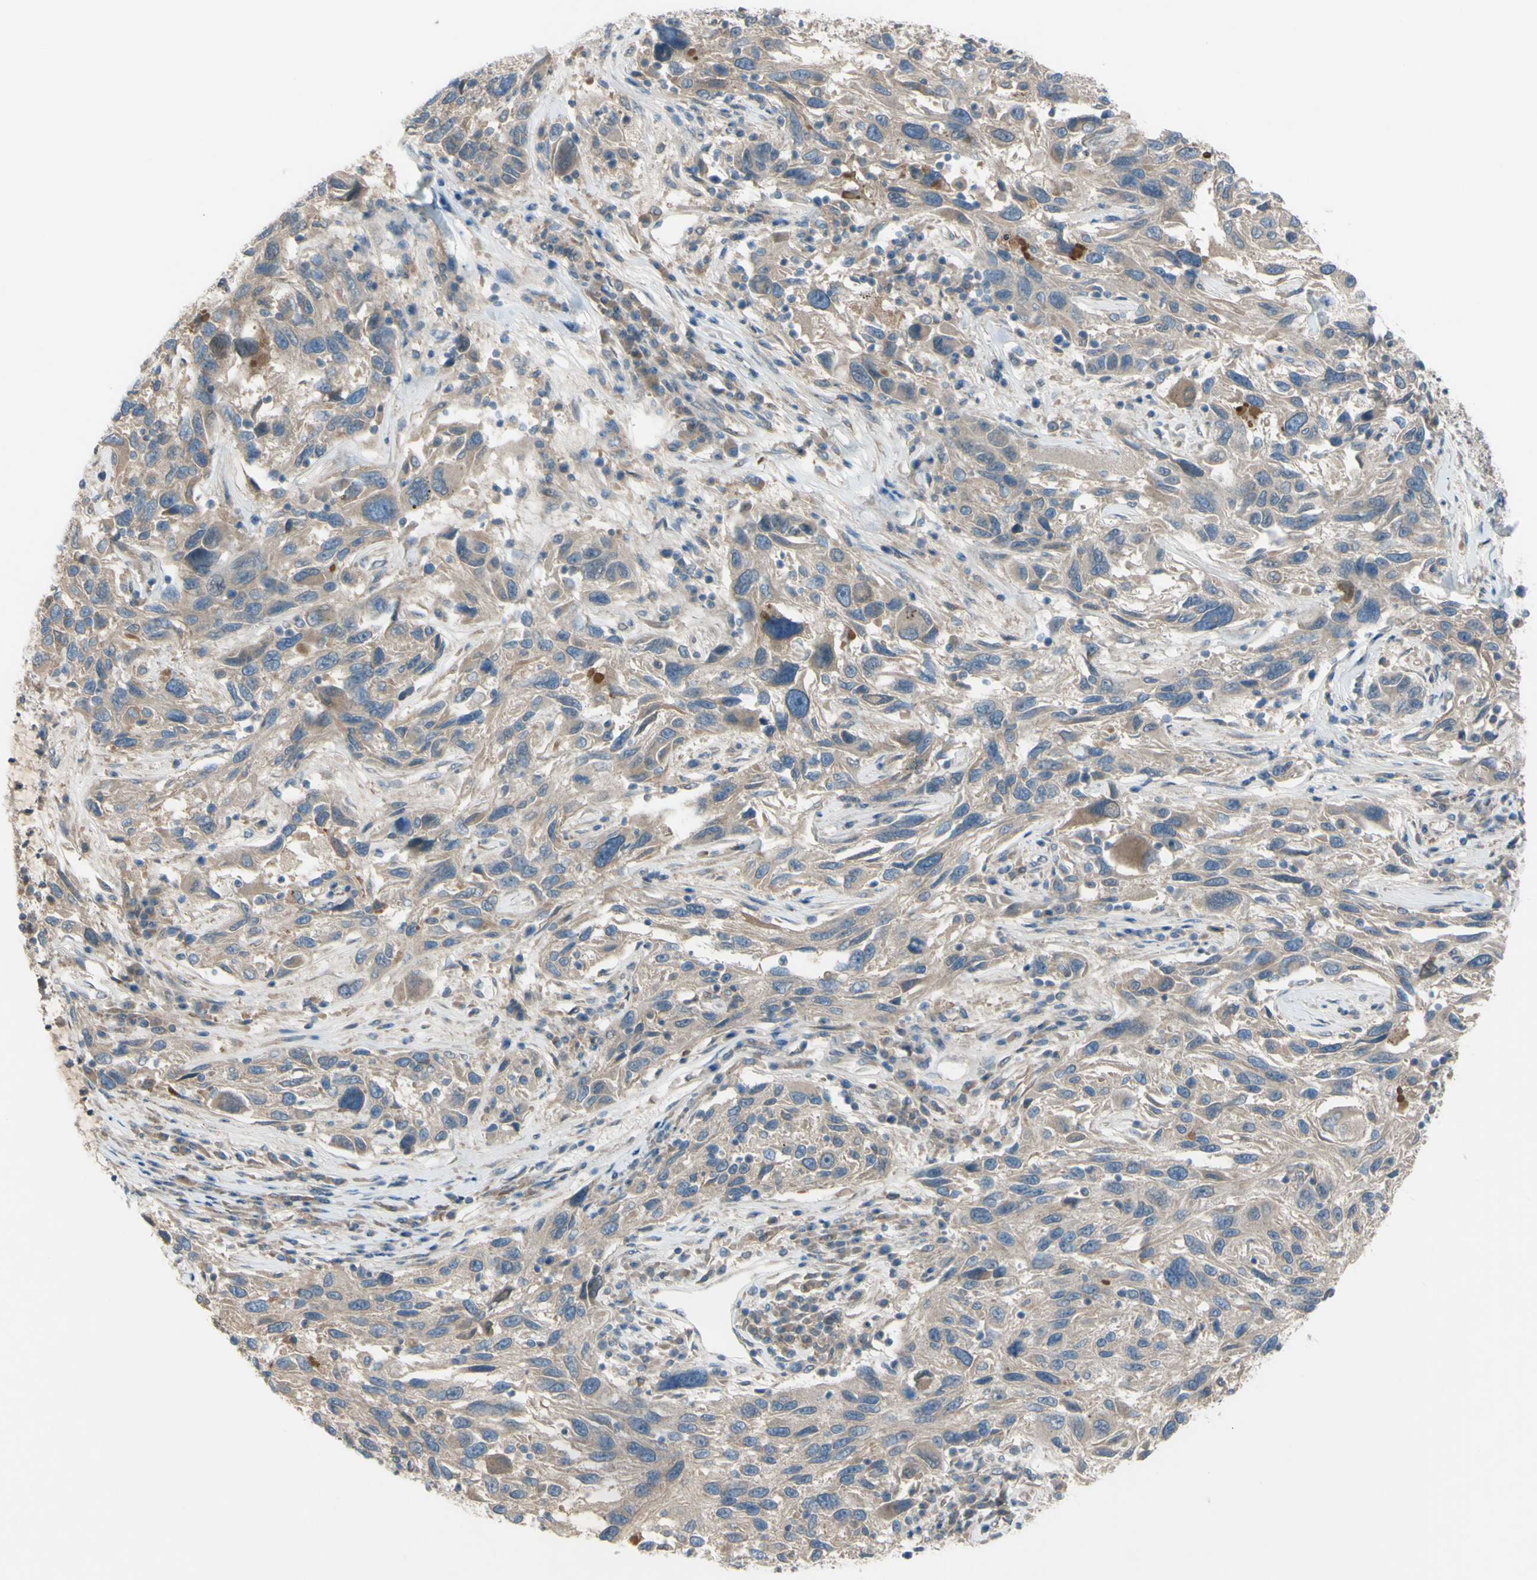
{"staining": {"intensity": "weak", "quantity": ">75%", "location": "cytoplasmic/membranous"}, "tissue": "melanoma", "cell_type": "Tumor cells", "image_type": "cancer", "snomed": [{"axis": "morphology", "description": "Malignant melanoma, NOS"}, {"axis": "topography", "description": "Skin"}], "caption": "IHC photomicrograph of neoplastic tissue: human melanoma stained using IHC demonstrates low levels of weak protein expression localized specifically in the cytoplasmic/membranous of tumor cells, appearing as a cytoplasmic/membranous brown color.", "gene": "AFP", "patient": {"sex": "male", "age": 53}}